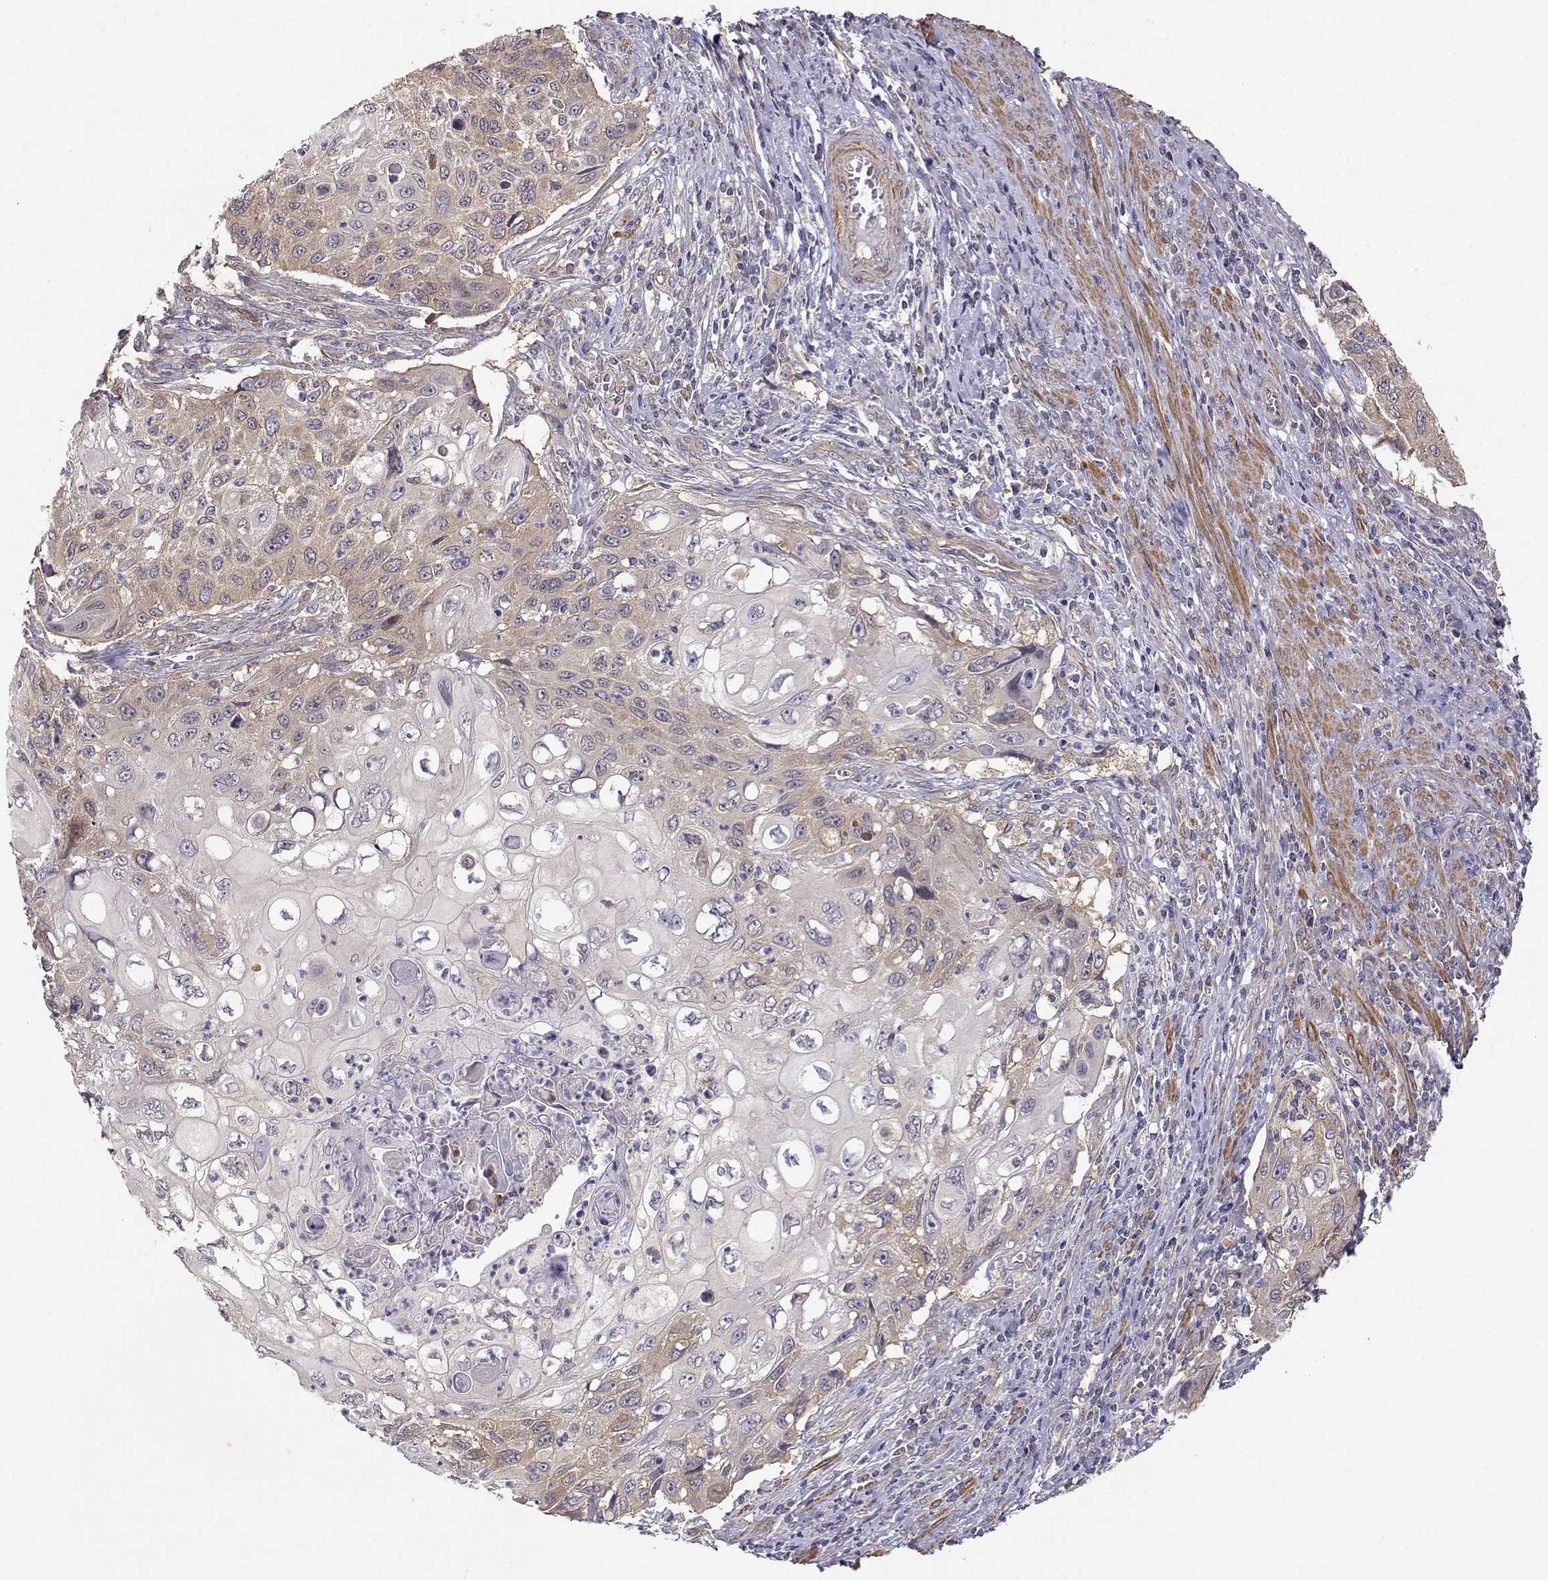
{"staining": {"intensity": "weak", "quantity": ">75%", "location": "cytoplasmic/membranous"}, "tissue": "cervical cancer", "cell_type": "Tumor cells", "image_type": "cancer", "snomed": [{"axis": "morphology", "description": "Squamous cell carcinoma, NOS"}, {"axis": "topography", "description": "Cervix"}], "caption": "Protein expression analysis of cervical cancer reveals weak cytoplasmic/membranous staining in about >75% of tumor cells. The staining was performed using DAB (3,3'-diaminobenzidine), with brown indicating positive protein expression. Nuclei are stained blue with hematoxylin.", "gene": "PAIP1", "patient": {"sex": "female", "age": 70}}